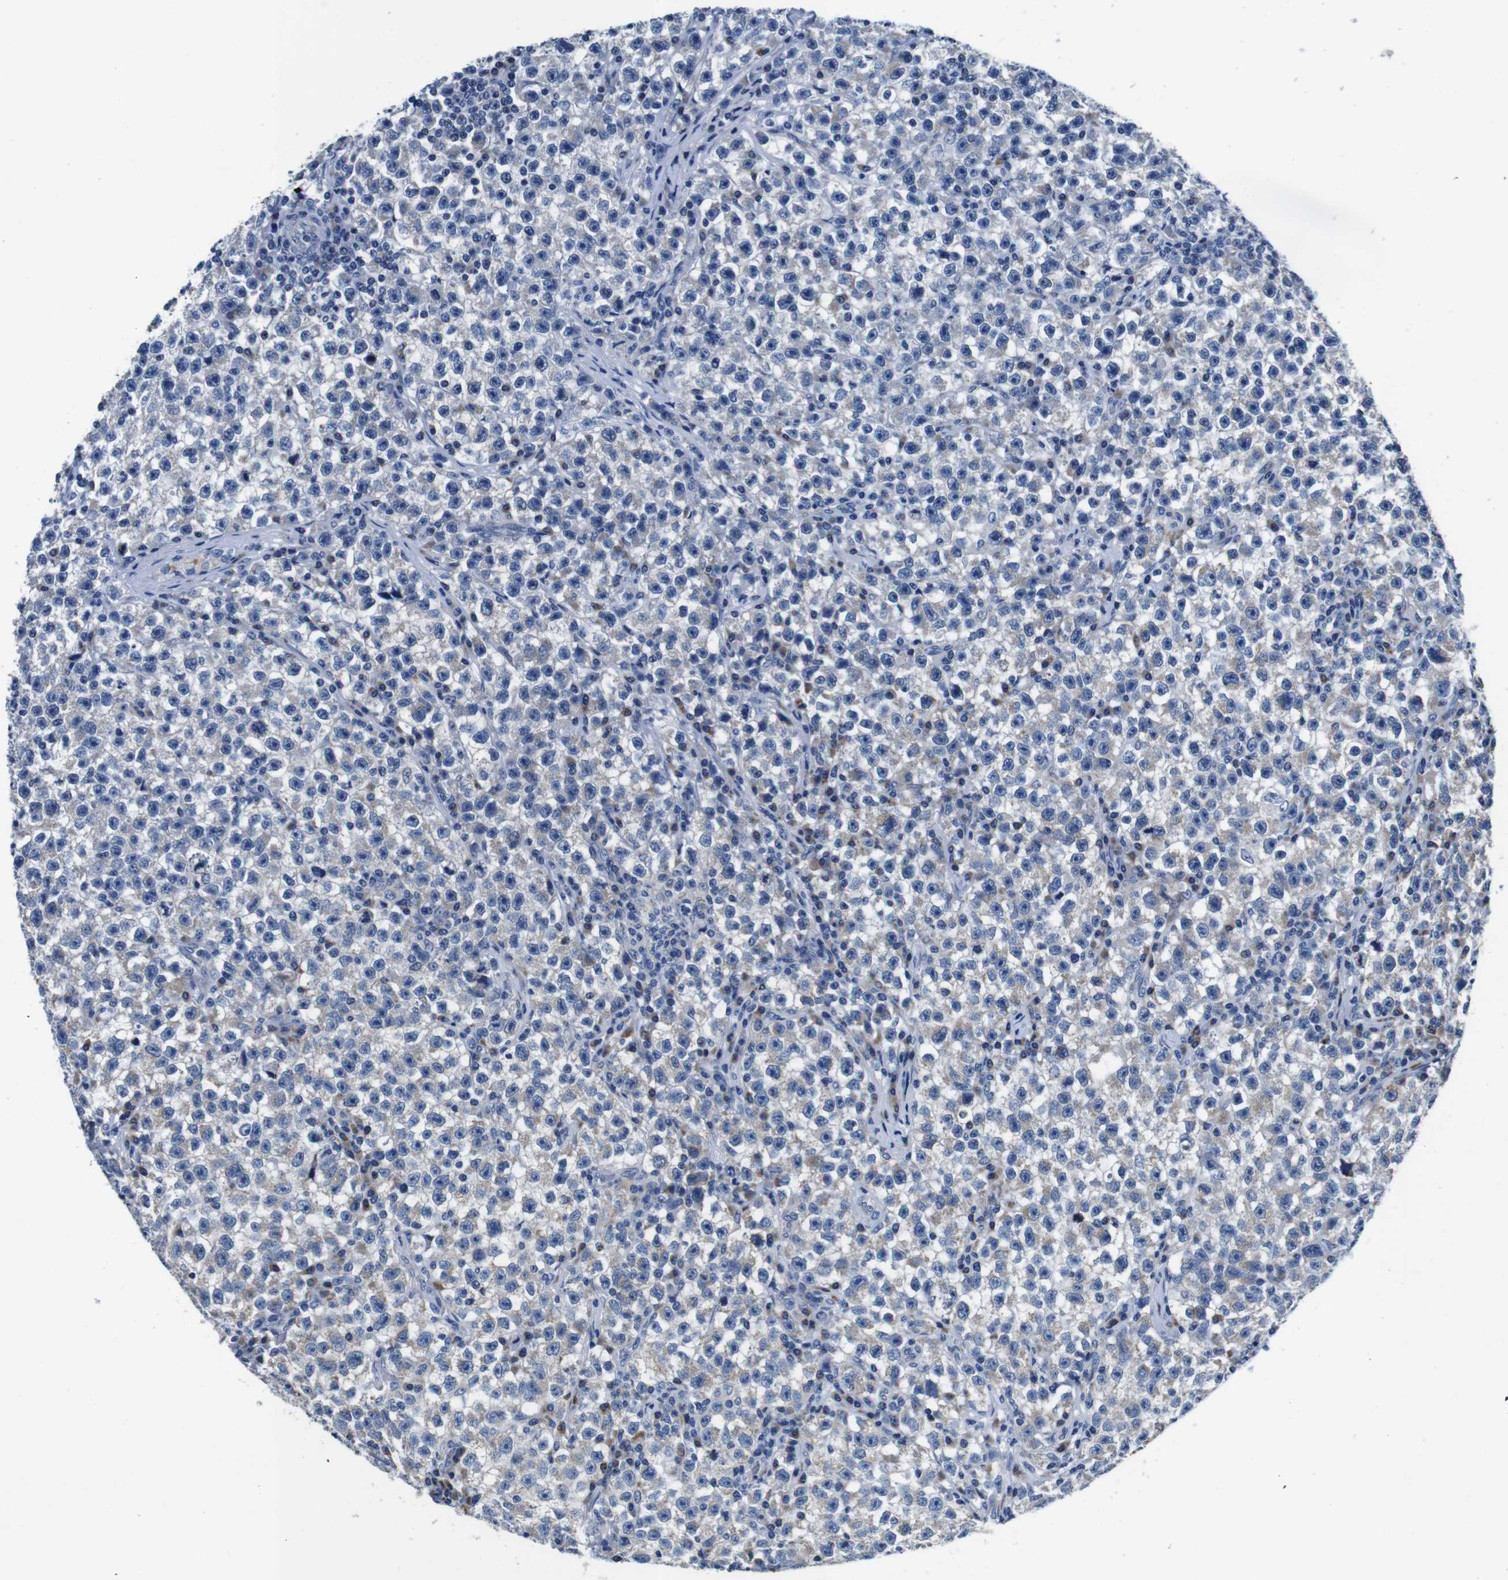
{"staining": {"intensity": "negative", "quantity": "none", "location": "none"}, "tissue": "testis cancer", "cell_type": "Tumor cells", "image_type": "cancer", "snomed": [{"axis": "morphology", "description": "Seminoma, NOS"}, {"axis": "topography", "description": "Testis"}], "caption": "Immunohistochemistry (IHC) micrograph of human testis seminoma stained for a protein (brown), which shows no staining in tumor cells.", "gene": "SNX19", "patient": {"sex": "male", "age": 22}}